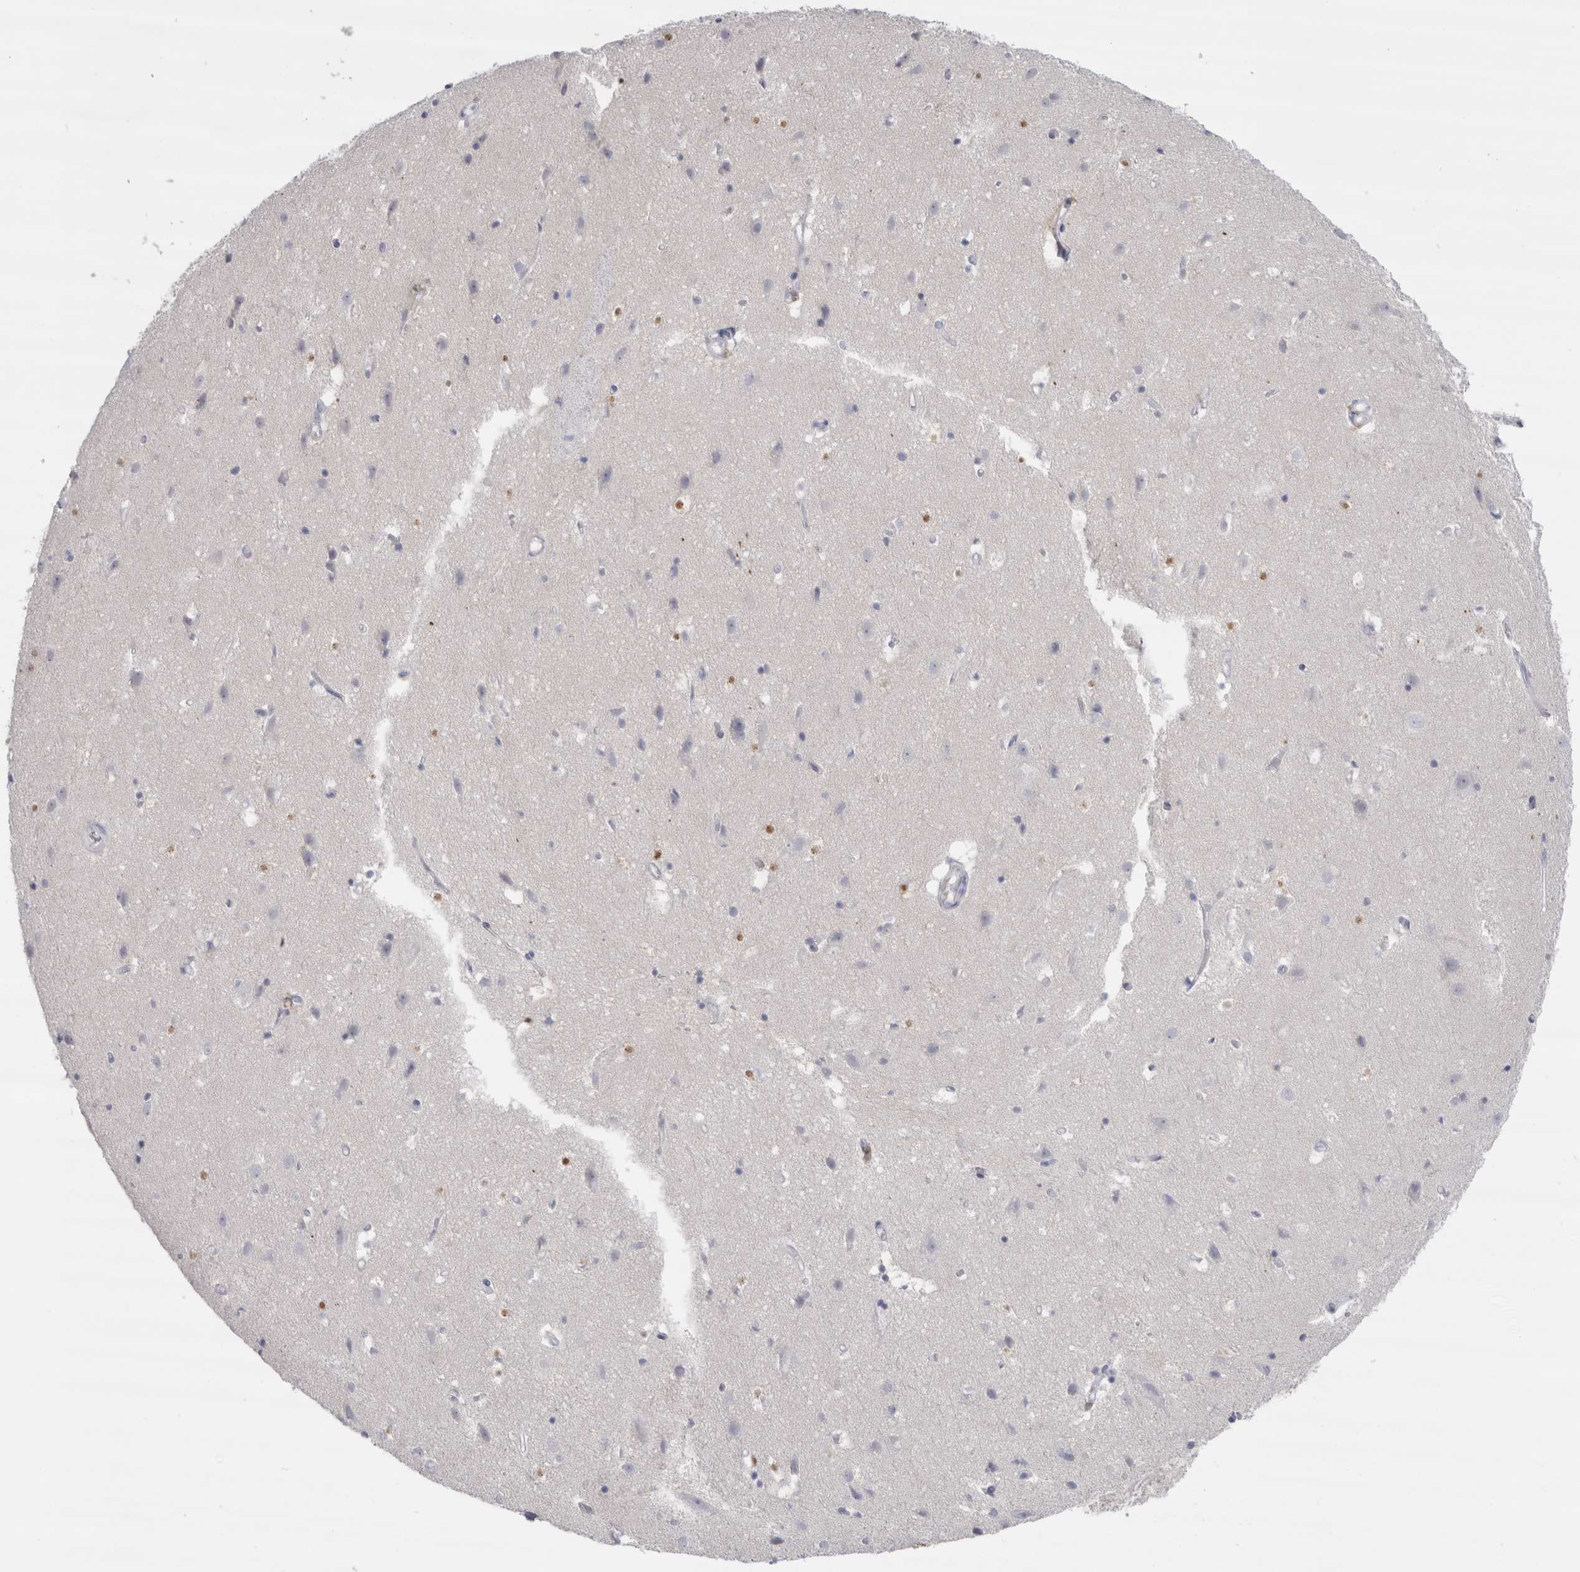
{"staining": {"intensity": "negative", "quantity": "none", "location": "none"}, "tissue": "cerebral cortex", "cell_type": "Endothelial cells", "image_type": "normal", "snomed": [{"axis": "morphology", "description": "Normal tissue, NOS"}, {"axis": "topography", "description": "Cerebral cortex"}], "caption": "Immunohistochemistry of unremarkable cerebral cortex exhibits no positivity in endothelial cells.", "gene": "CDH17", "patient": {"sex": "male", "age": 54}}